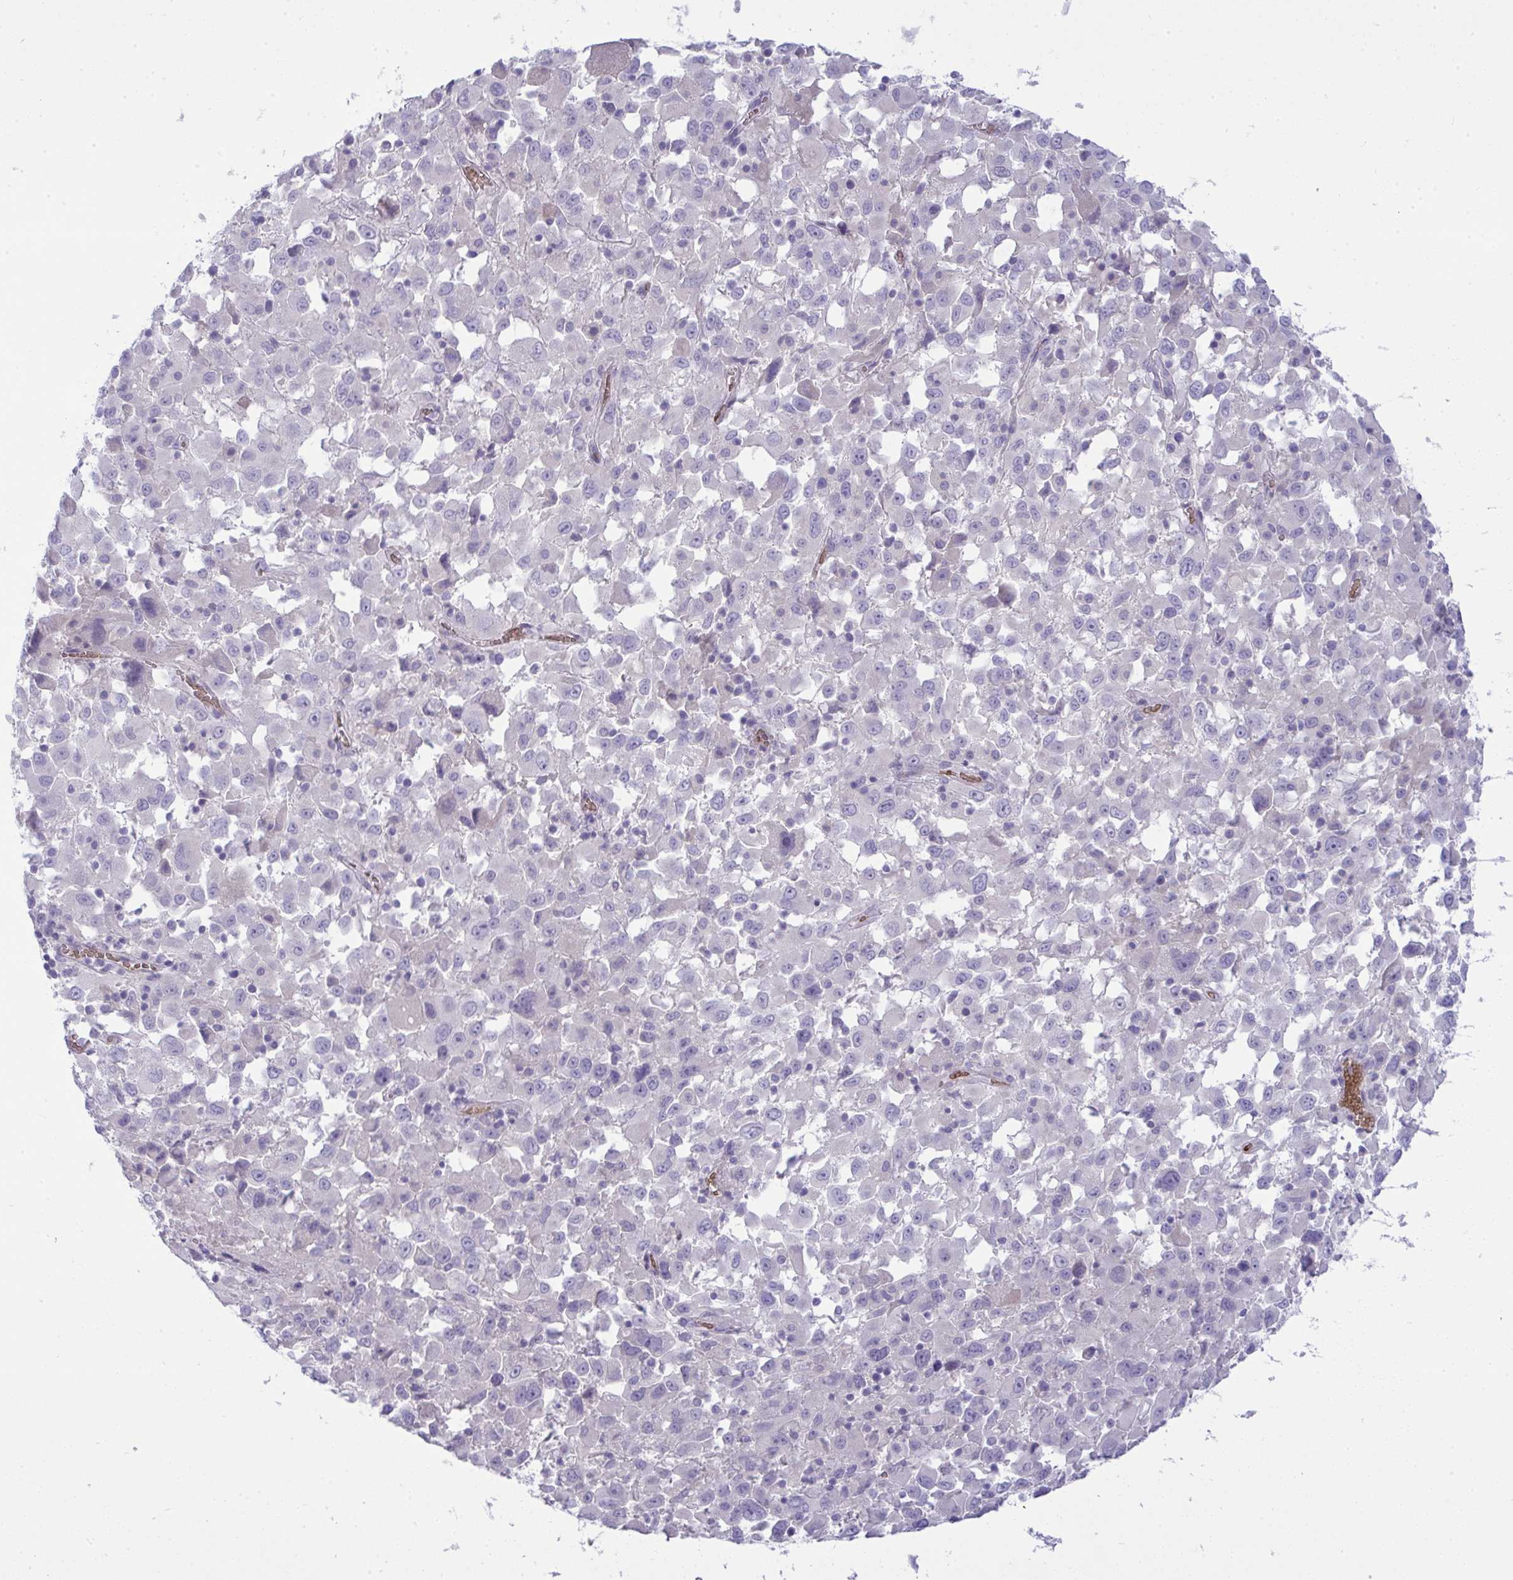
{"staining": {"intensity": "negative", "quantity": "none", "location": "none"}, "tissue": "melanoma", "cell_type": "Tumor cells", "image_type": "cancer", "snomed": [{"axis": "morphology", "description": "Malignant melanoma, Metastatic site"}, {"axis": "topography", "description": "Soft tissue"}], "caption": "An IHC photomicrograph of melanoma is shown. There is no staining in tumor cells of melanoma.", "gene": "SPTB", "patient": {"sex": "male", "age": 50}}